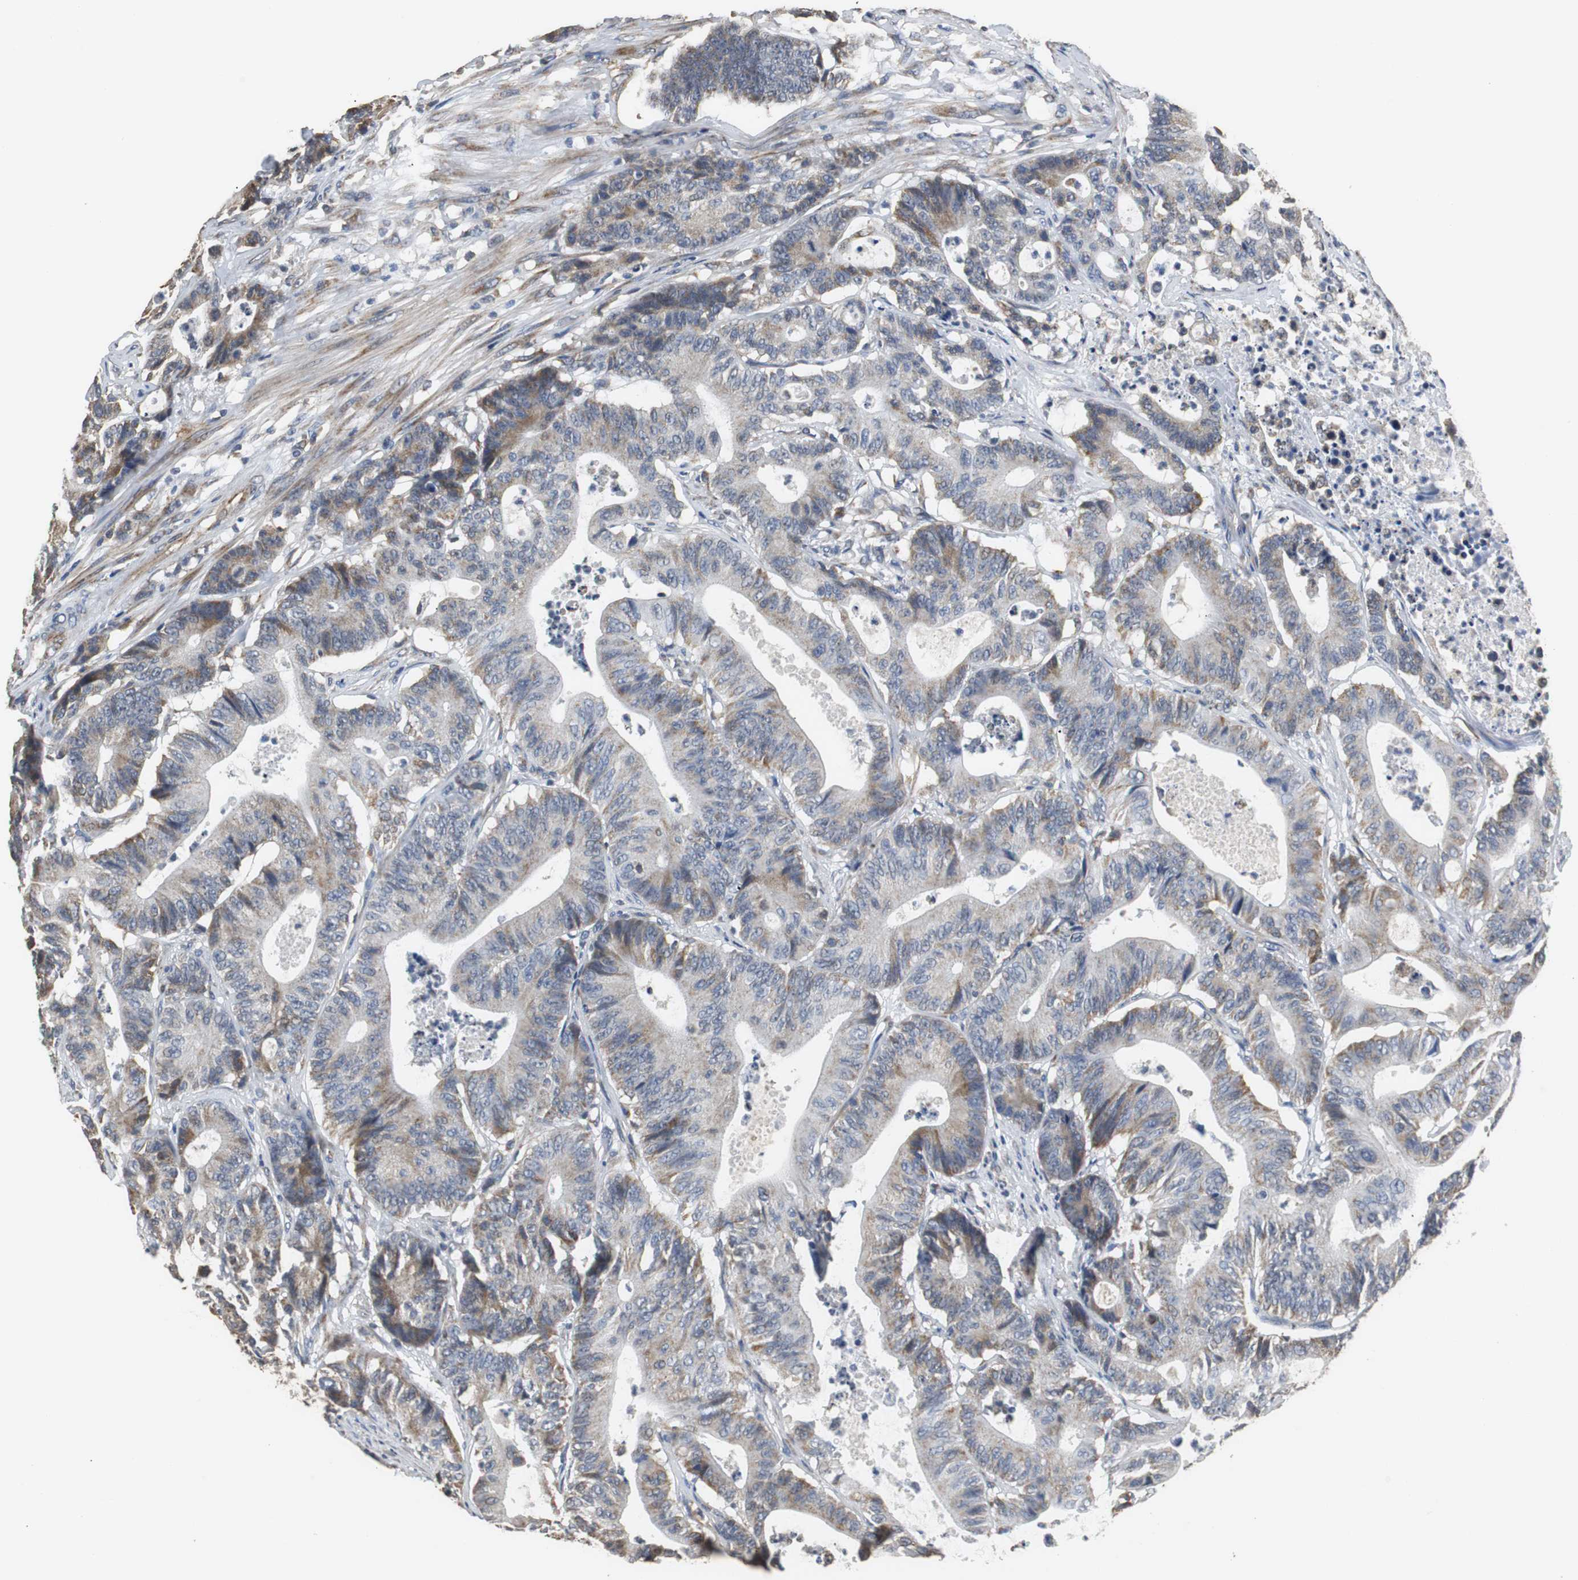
{"staining": {"intensity": "weak", "quantity": "<25%", "location": "cytoplasmic/membranous"}, "tissue": "colorectal cancer", "cell_type": "Tumor cells", "image_type": "cancer", "snomed": [{"axis": "morphology", "description": "Adenocarcinoma, NOS"}, {"axis": "topography", "description": "Colon"}], "caption": "Immunohistochemistry (IHC) of human colorectal cancer (adenocarcinoma) demonstrates no positivity in tumor cells. (Stains: DAB immunohistochemistry (IHC) with hematoxylin counter stain, Microscopy: brightfield microscopy at high magnification).", "gene": "HMGCL", "patient": {"sex": "female", "age": 84}}